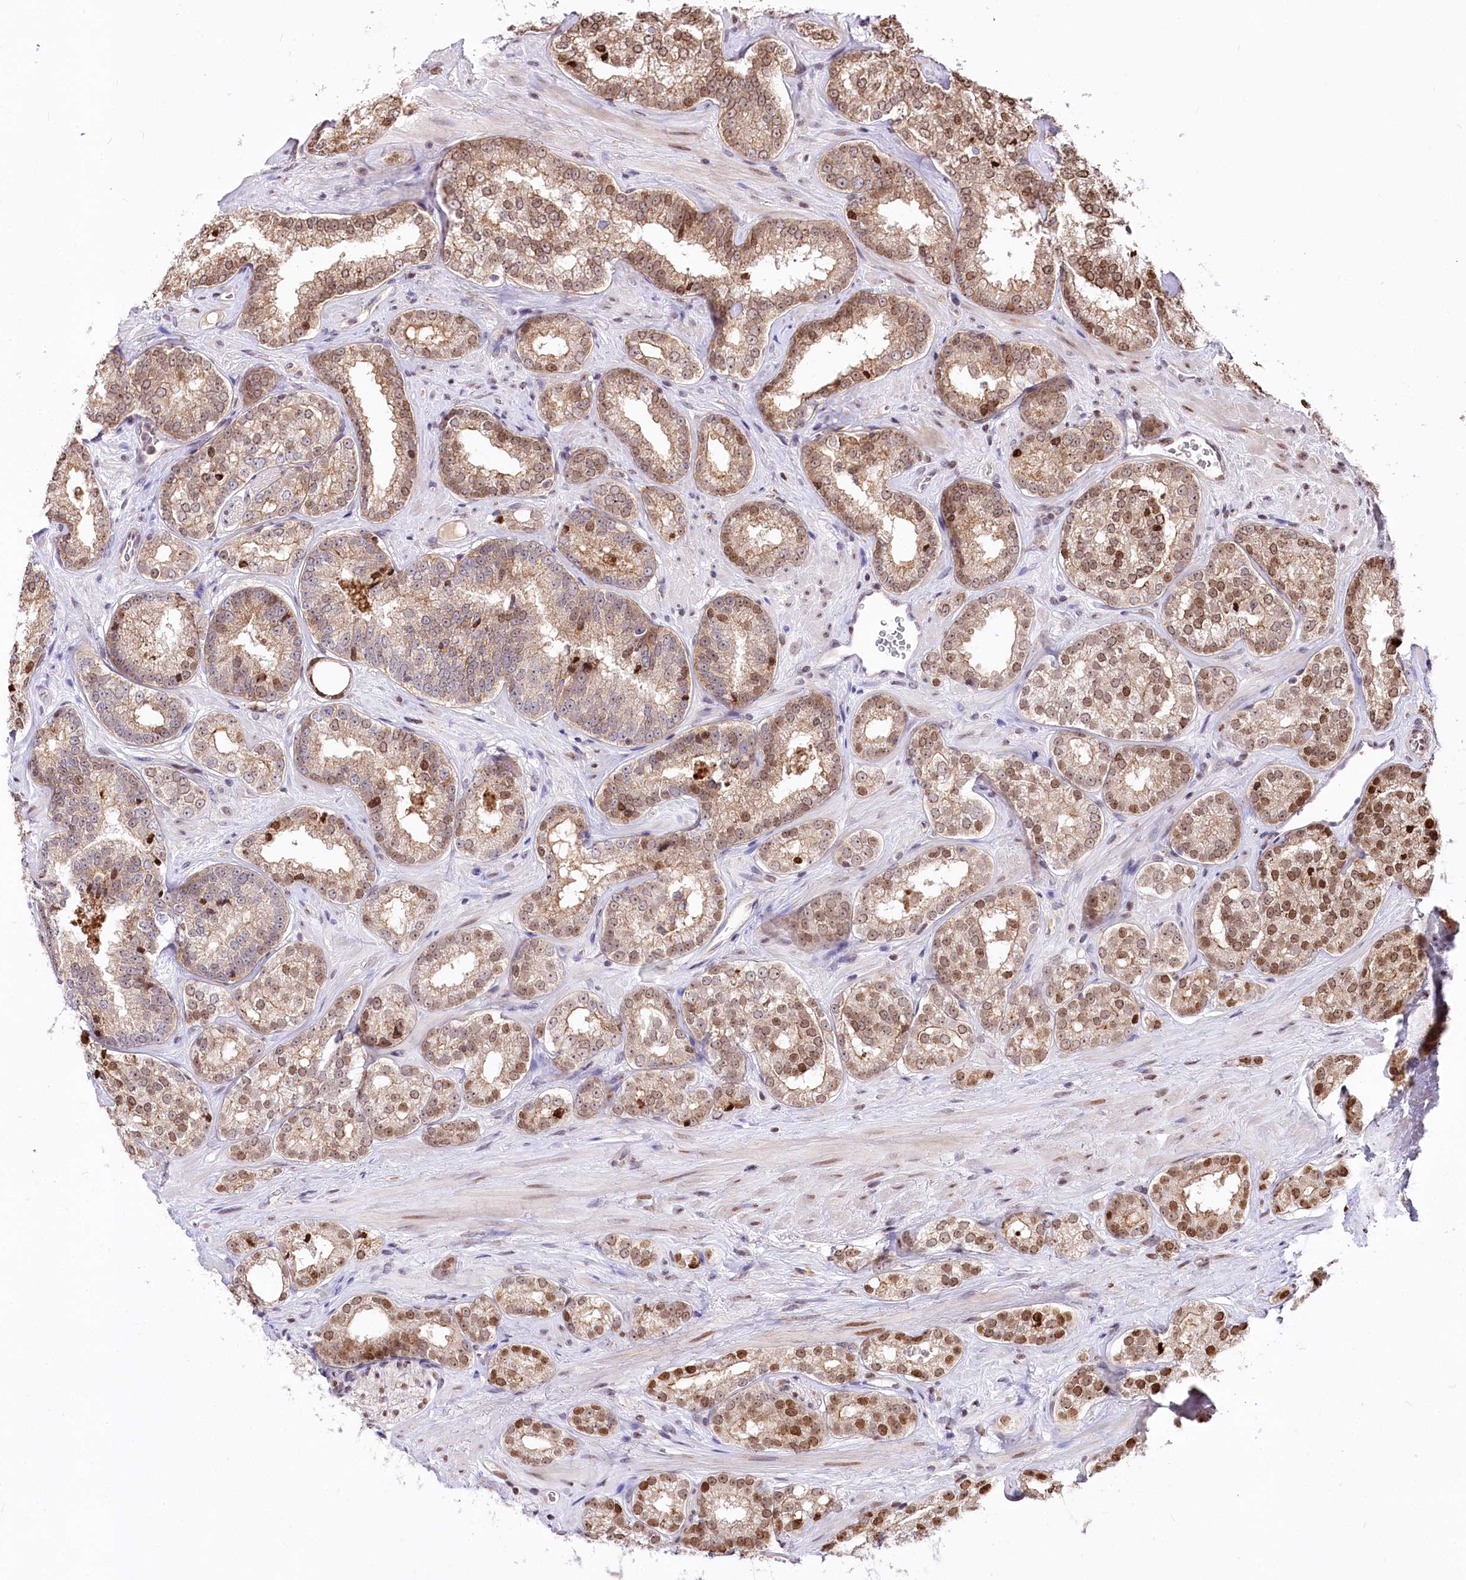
{"staining": {"intensity": "moderate", "quantity": ">75%", "location": "cytoplasmic/membranous,nuclear"}, "tissue": "prostate cancer", "cell_type": "Tumor cells", "image_type": "cancer", "snomed": [{"axis": "morphology", "description": "Normal tissue, NOS"}, {"axis": "morphology", "description": "Adenocarcinoma, High grade"}, {"axis": "topography", "description": "Prostate"}], "caption": "Protein staining displays moderate cytoplasmic/membranous and nuclear positivity in approximately >75% of tumor cells in high-grade adenocarcinoma (prostate).", "gene": "ZFYVE27", "patient": {"sex": "male", "age": 83}}